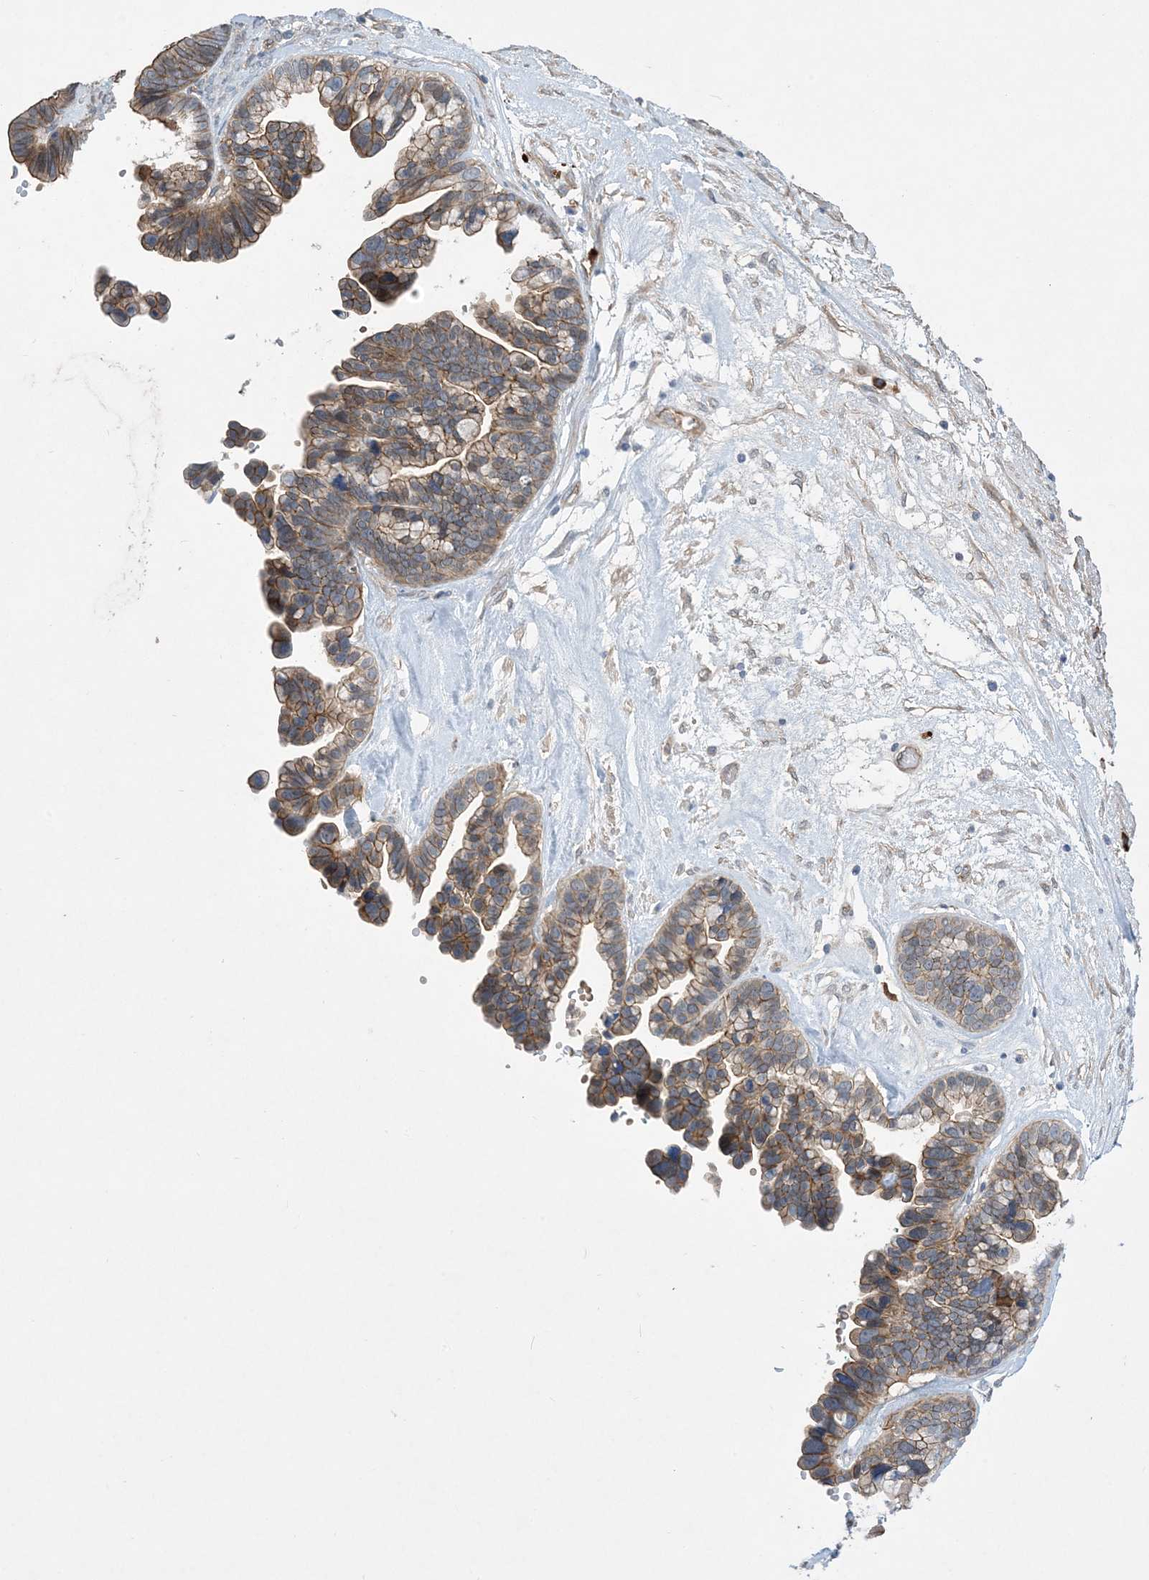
{"staining": {"intensity": "moderate", "quantity": ">75%", "location": "cytoplasmic/membranous"}, "tissue": "ovarian cancer", "cell_type": "Tumor cells", "image_type": "cancer", "snomed": [{"axis": "morphology", "description": "Cystadenocarcinoma, serous, NOS"}, {"axis": "topography", "description": "Ovary"}], "caption": "A photomicrograph showing moderate cytoplasmic/membranous positivity in approximately >75% of tumor cells in ovarian cancer, as visualized by brown immunohistochemical staining.", "gene": "AOC1", "patient": {"sex": "female", "age": 56}}